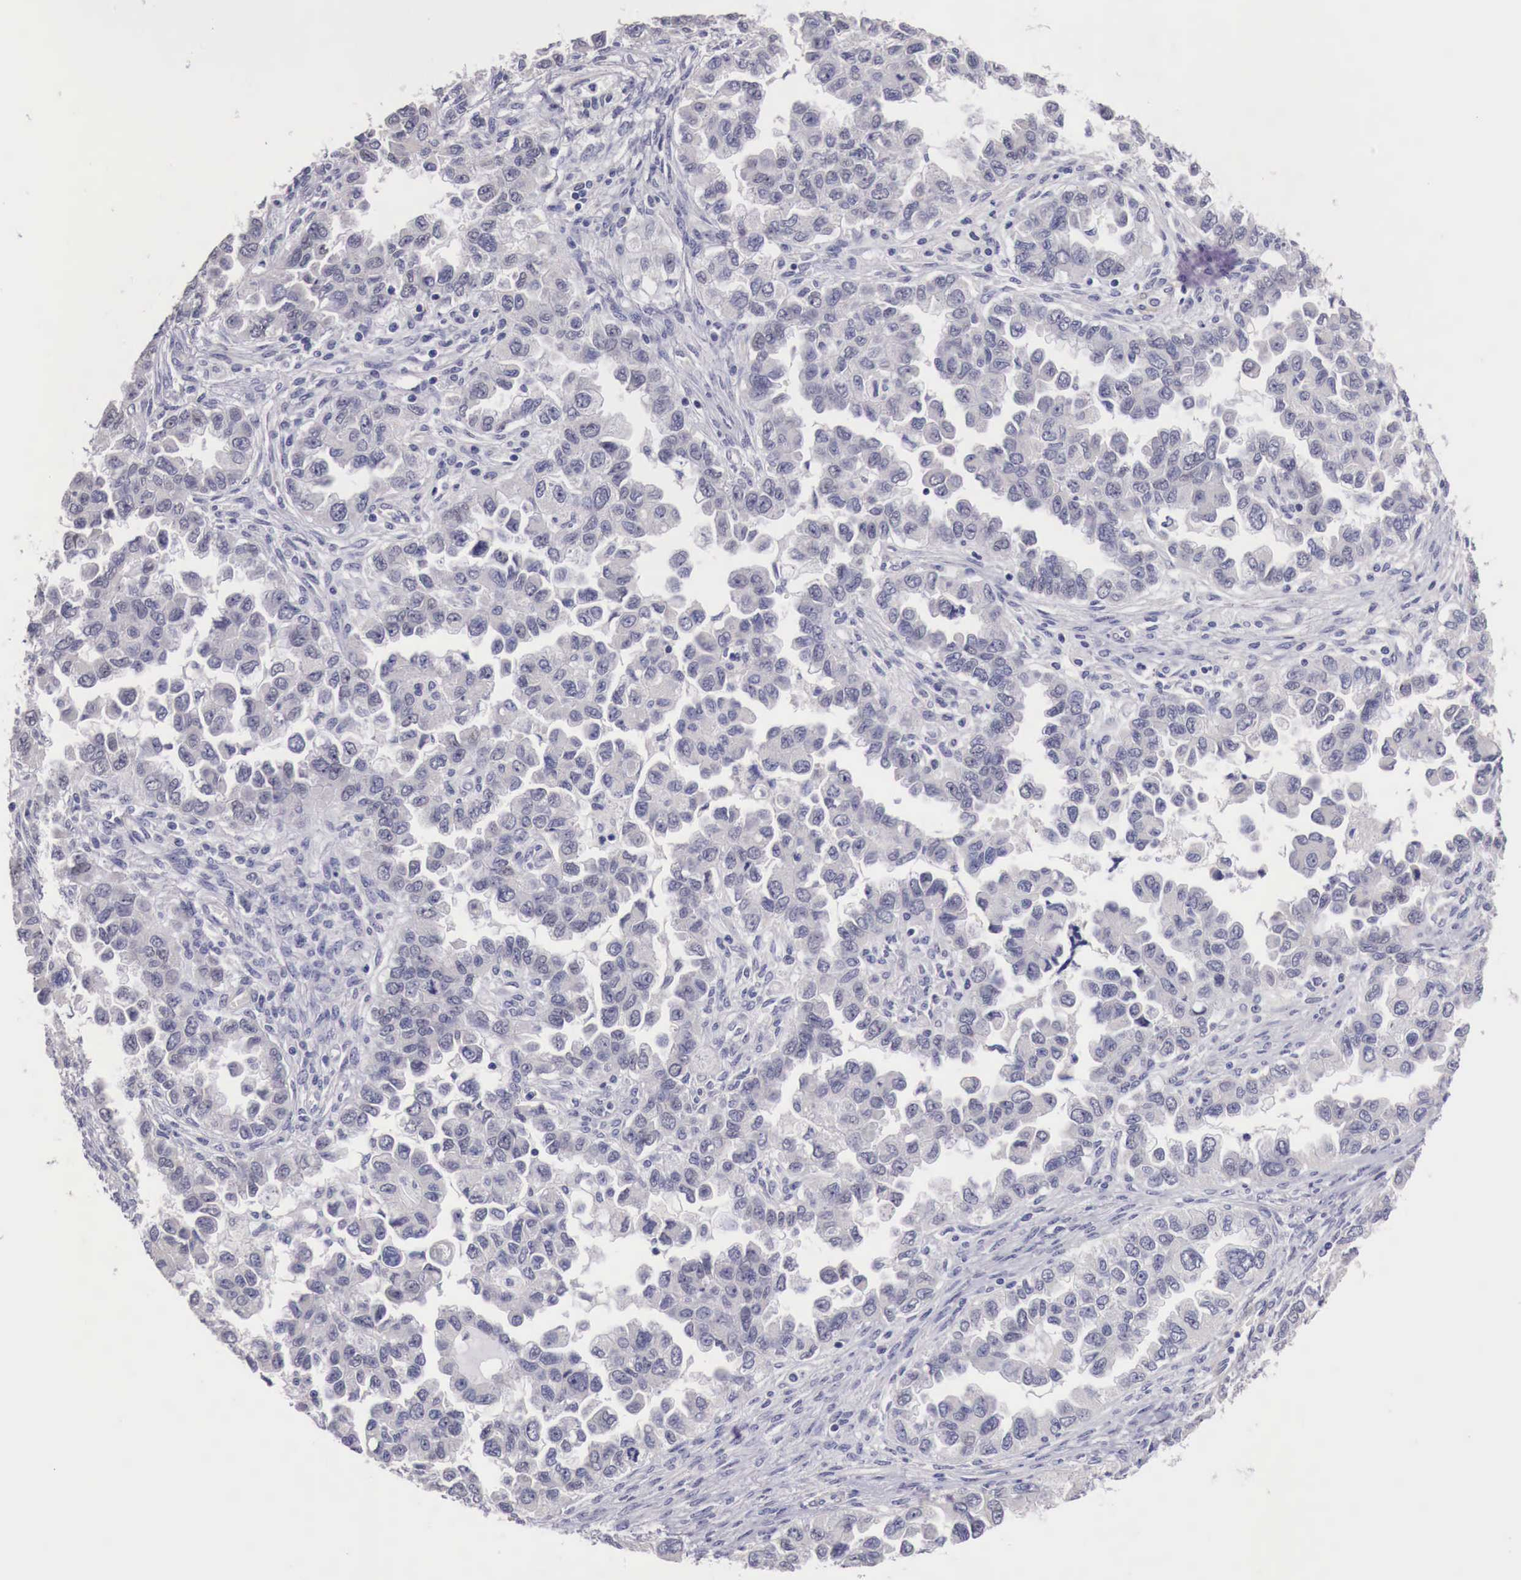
{"staining": {"intensity": "negative", "quantity": "none", "location": "none"}, "tissue": "ovarian cancer", "cell_type": "Tumor cells", "image_type": "cancer", "snomed": [{"axis": "morphology", "description": "Cystadenocarcinoma, serous, NOS"}, {"axis": "topography", "description": "Ovary"}], "caption": "IHC of human ovarian serous cystadenocarcinoma displays no positivity in tumor cells.", "gene": "ENOX2", "patient": {"sex": "female", "age": 84}}